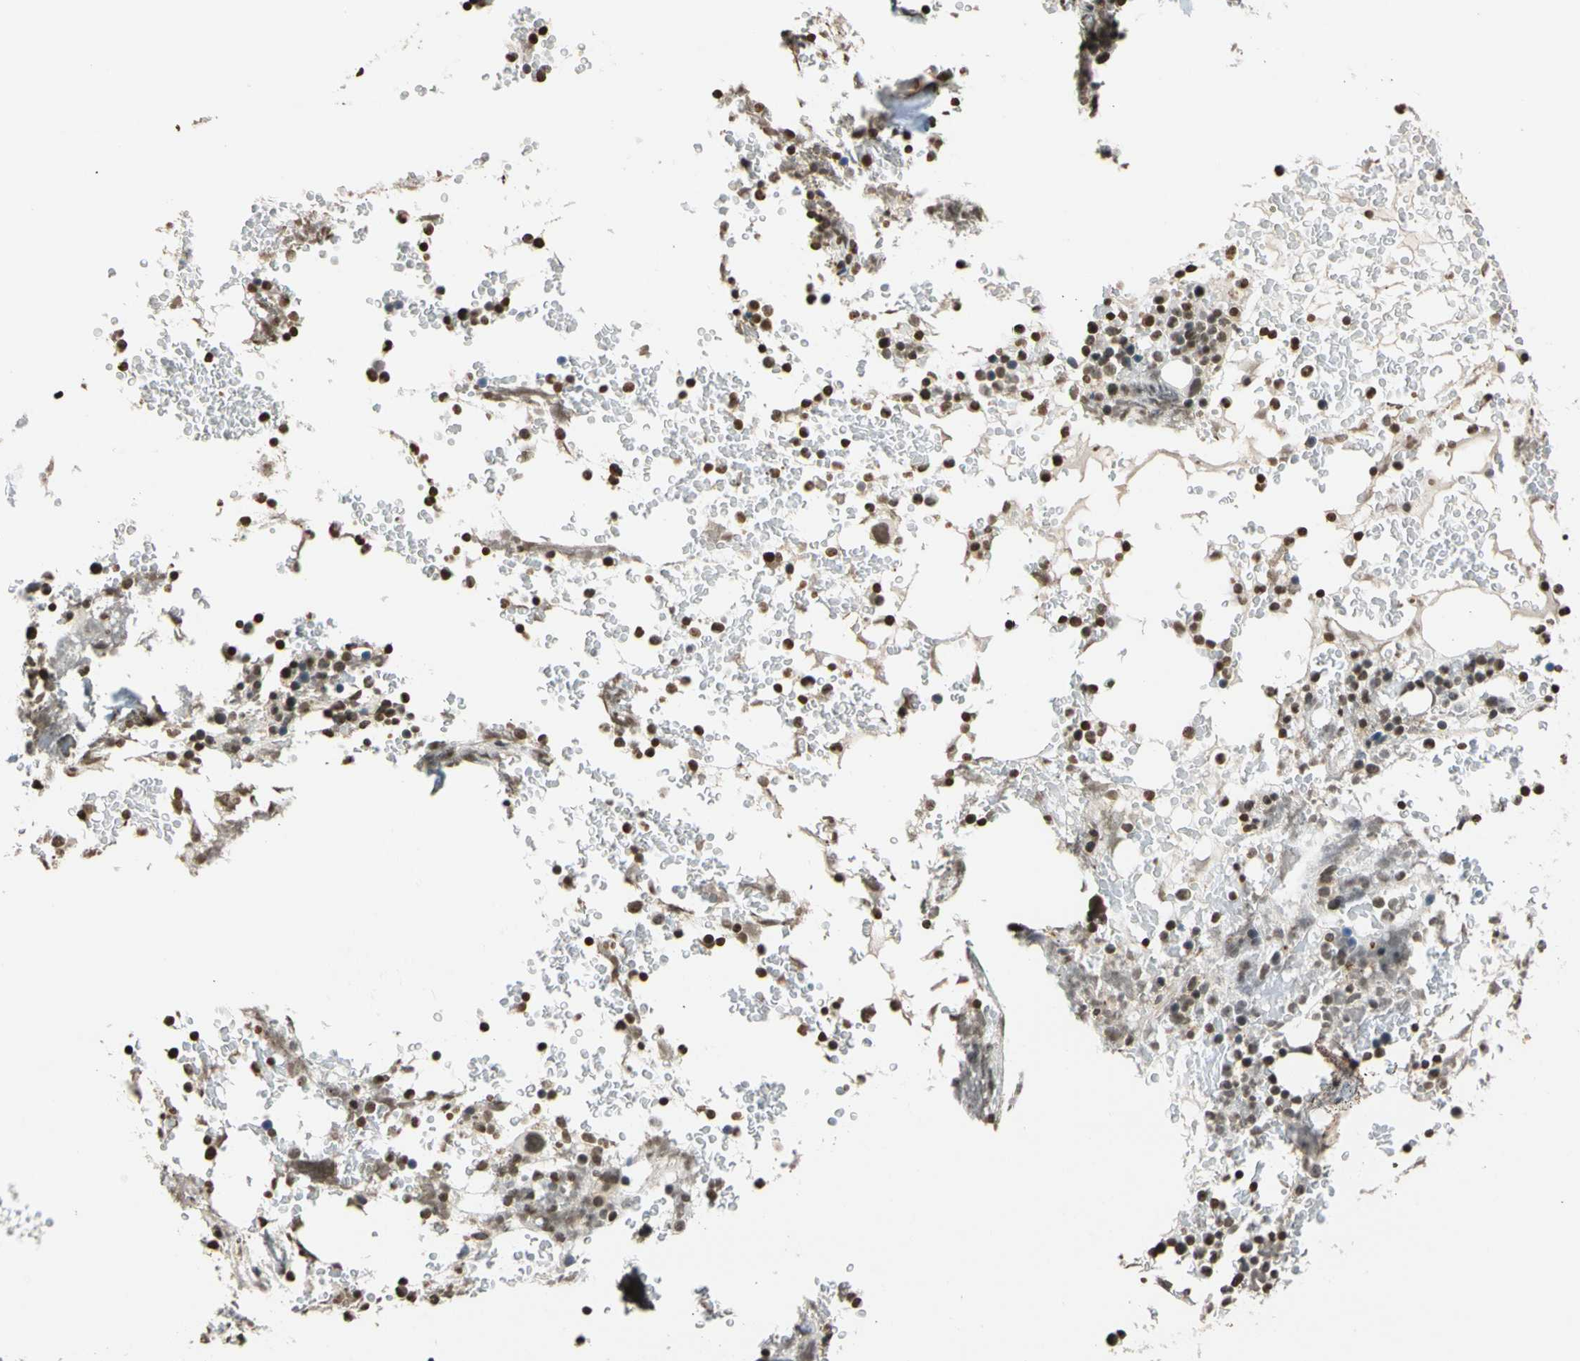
{"staining": {"intensity": "moderate", "quantity": ">75%", "location": "cytoplasmic/membranous,nuclear"}, "tissue": "bone marrow", "cell_type": "Hematopoietic cells", "image_type": "normal", "snomed": [{"axis": "morphology", "description": "Normal tissue, NOS"}, {"axis": "topography", "description": "Bone marrow"}], "caption": "Bone marrow stained for a protein (brown) shows moderate cytoplasmic/membranous,nuclear positive expression in approximately >75% of hematopoietic cells.", "gene": "GPX4", "patient": {"sex": "female", "age": 66}}